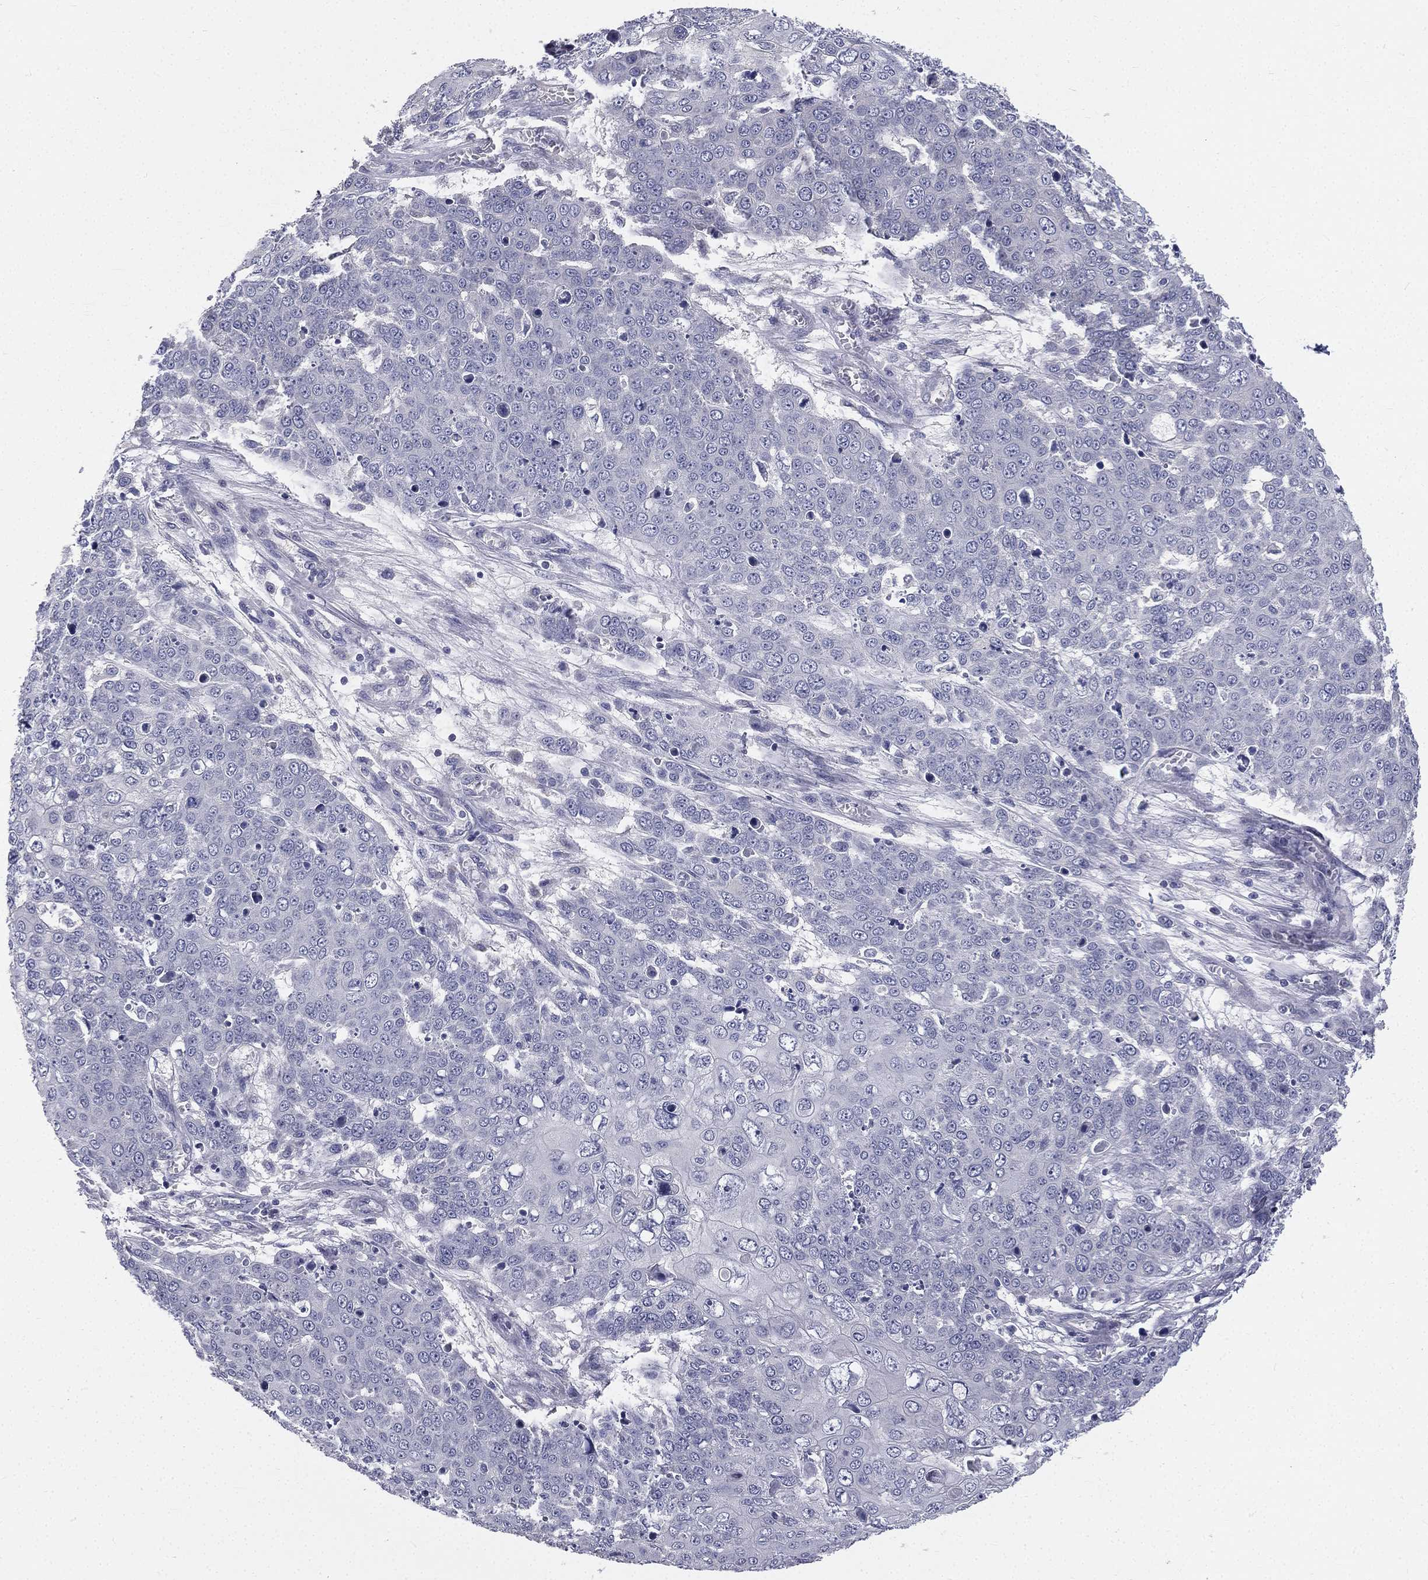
{"staining": {"intensity": "negative", "quantity": "none", "location": "none"}, "tissue": "skin cancer", "cell_type": "Tumor cells", "image_type": "cancer", "snomed": [{"axis": "morphology", "description": "Squamous cell carcinoma, NOS"}, {"axis": "topography", "description": "Skin"}], "caption": "Immunohistochemistry (IHC) micrograph of neoplastic tissue: human skin squamous cell carcinoma stained with DAB displays no significant protein staining in tumor cells.", "gene": "MUC13", "patient": {"sex": "male", "age": 71}}